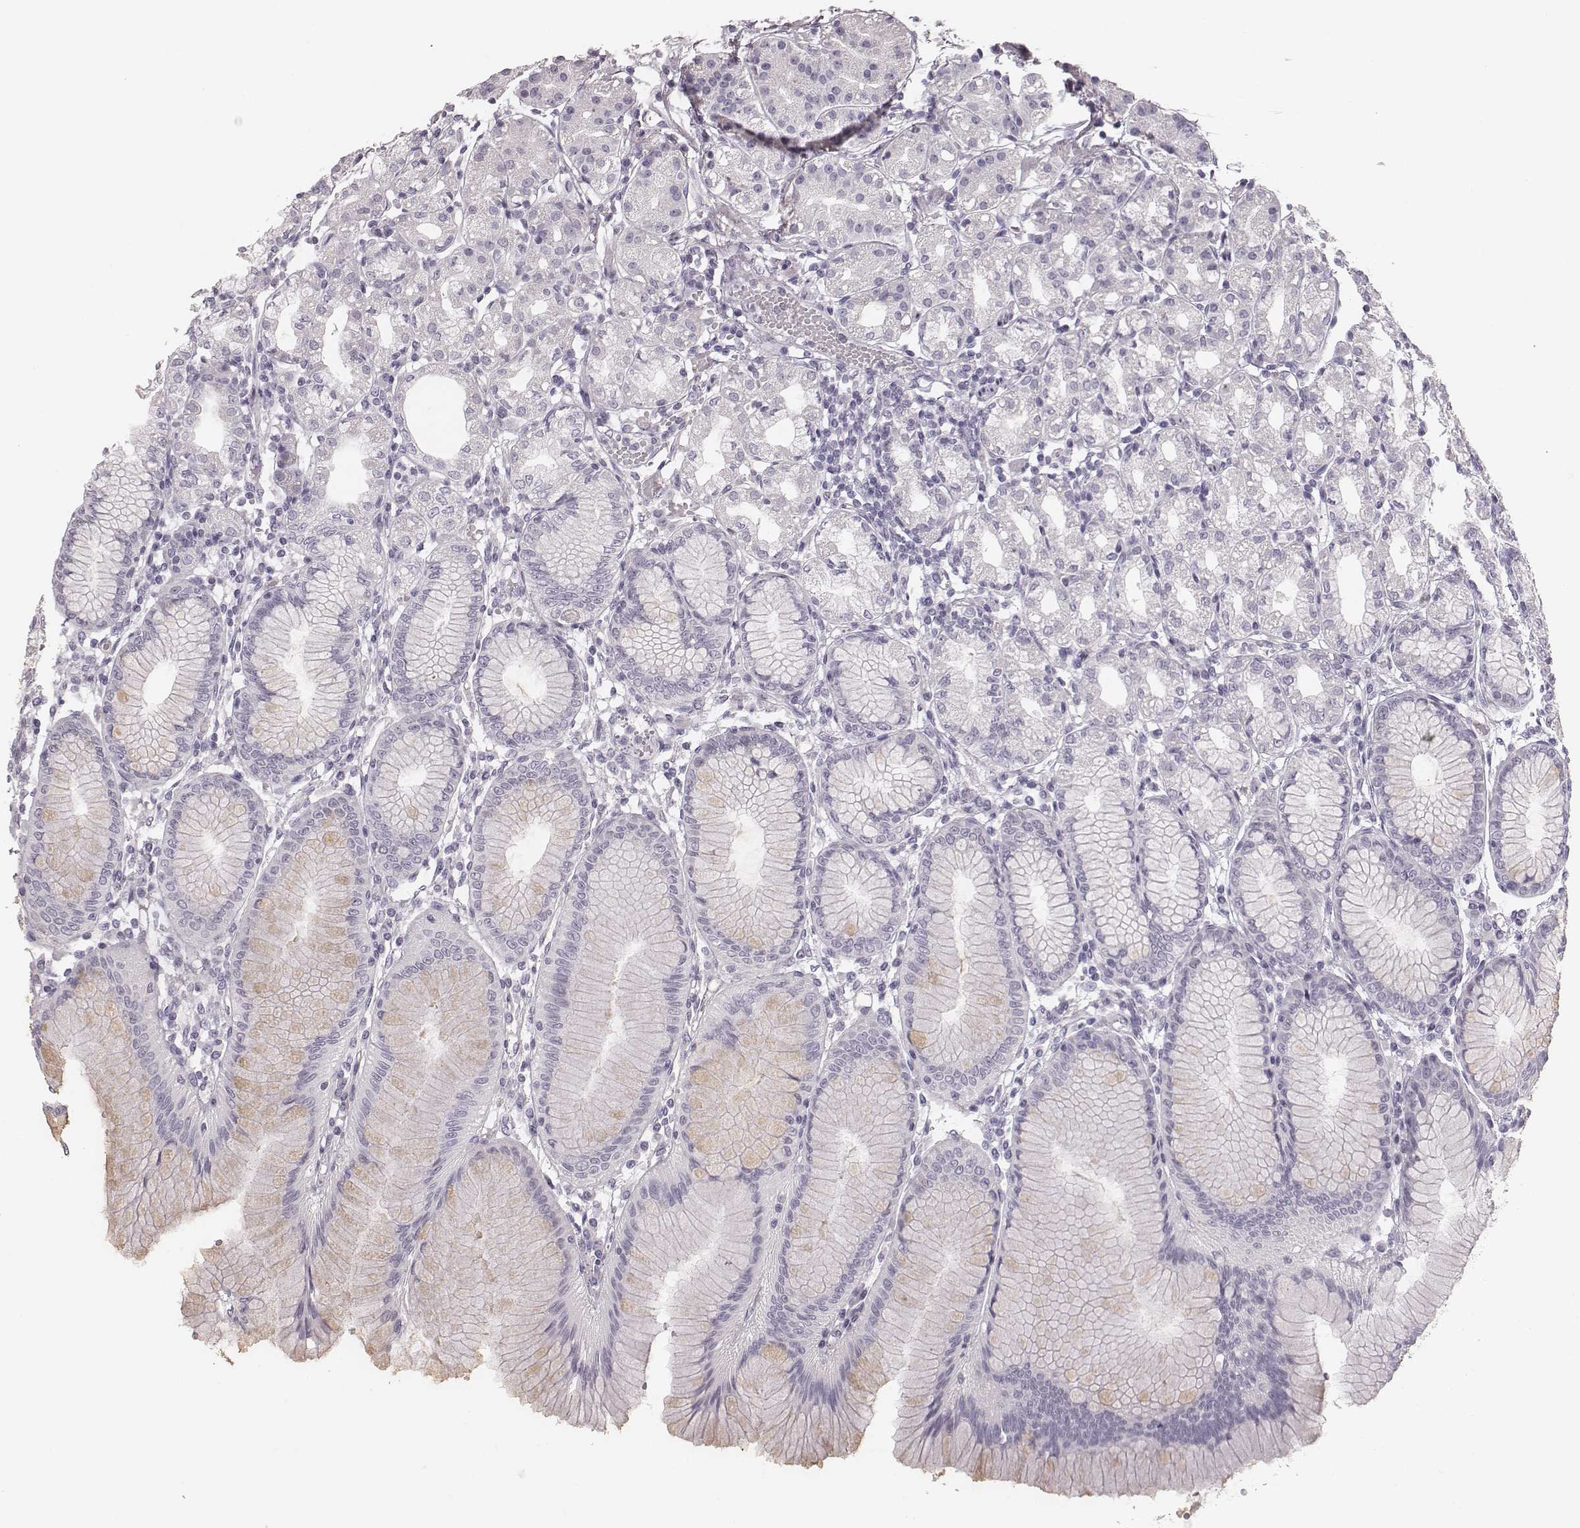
{"staining": {"intensity": "weak", "quantity": "<25%", "location": "cytoplasmic/membranous"}, "tissue": "stomach", "cell_type": "Glandular cells", "image_type": "normal", "snomed": [{"axis": "morphology", "description": "Normal tissue, NOS"}, {"axis": "topography", "description": "Skeletal muscle"}, {"axis": "topography", "description": "Stomach"}], "caption": "Glandular cells show no significant staining in normal stomach.", "gene": "SPA17", "patient": {"sex": "female", "age": 57}}